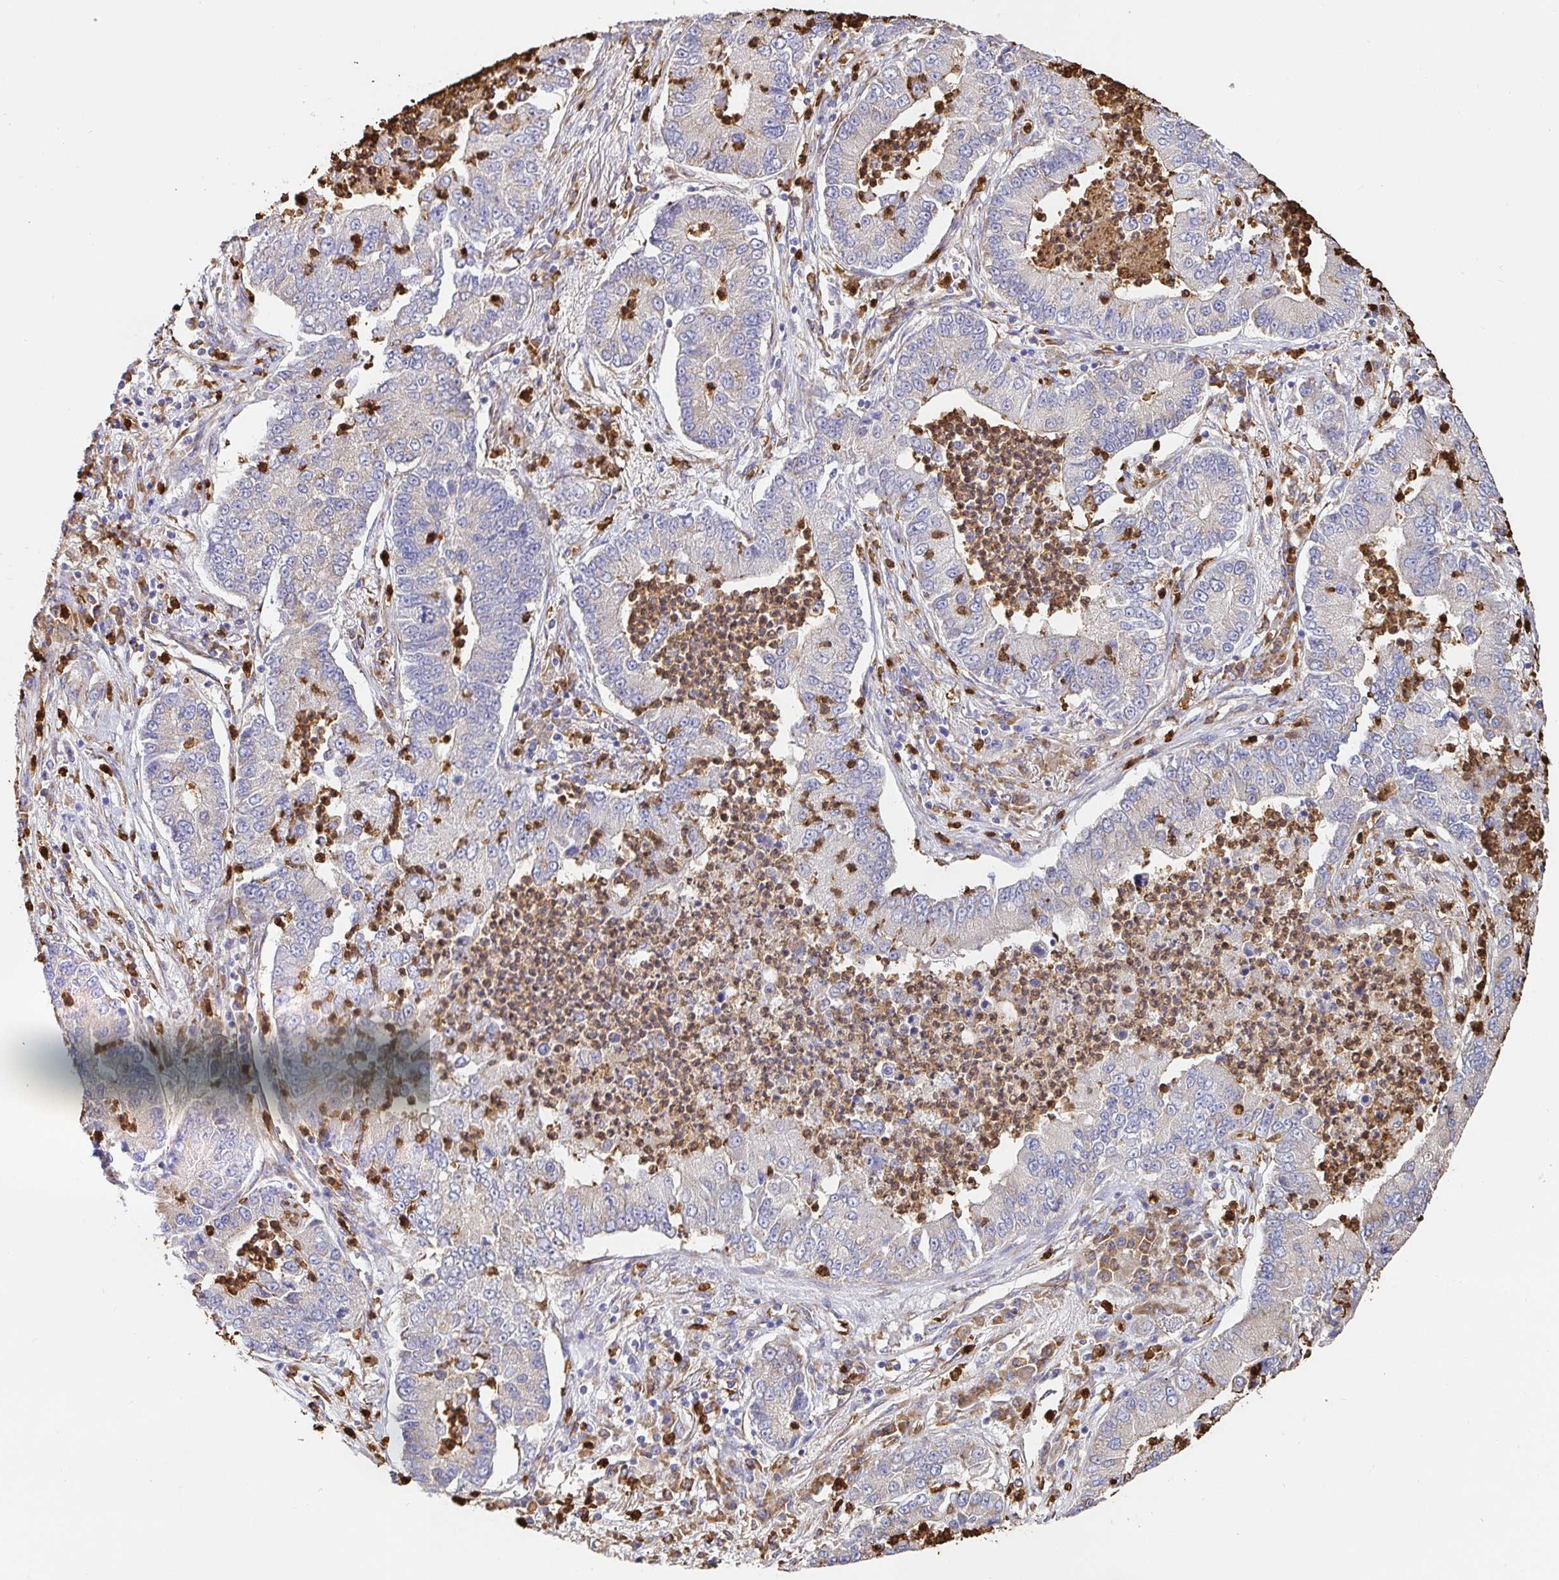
{"staining": {"intensity": "negative", "quantity": "none", "location": "none"}, "tissue": "lung cancer", "cell_type": "Tumor cells", "image_type": "cancer", "snomed": [{"axis": "morphology", "description": "Adenocarcinoma, NOS"}, {"axis": "topography", "description": "Lung"}], "caption": "There is no significant staining in tumor cells of adenocarcinoma (lung). (DAB (3,3'-diaminobenzidine) immunohistochemistry (IHC) with hematoxylin counter stain).", "gene": "PDPK1", "patient": {"sex": "female", "age": 57}}